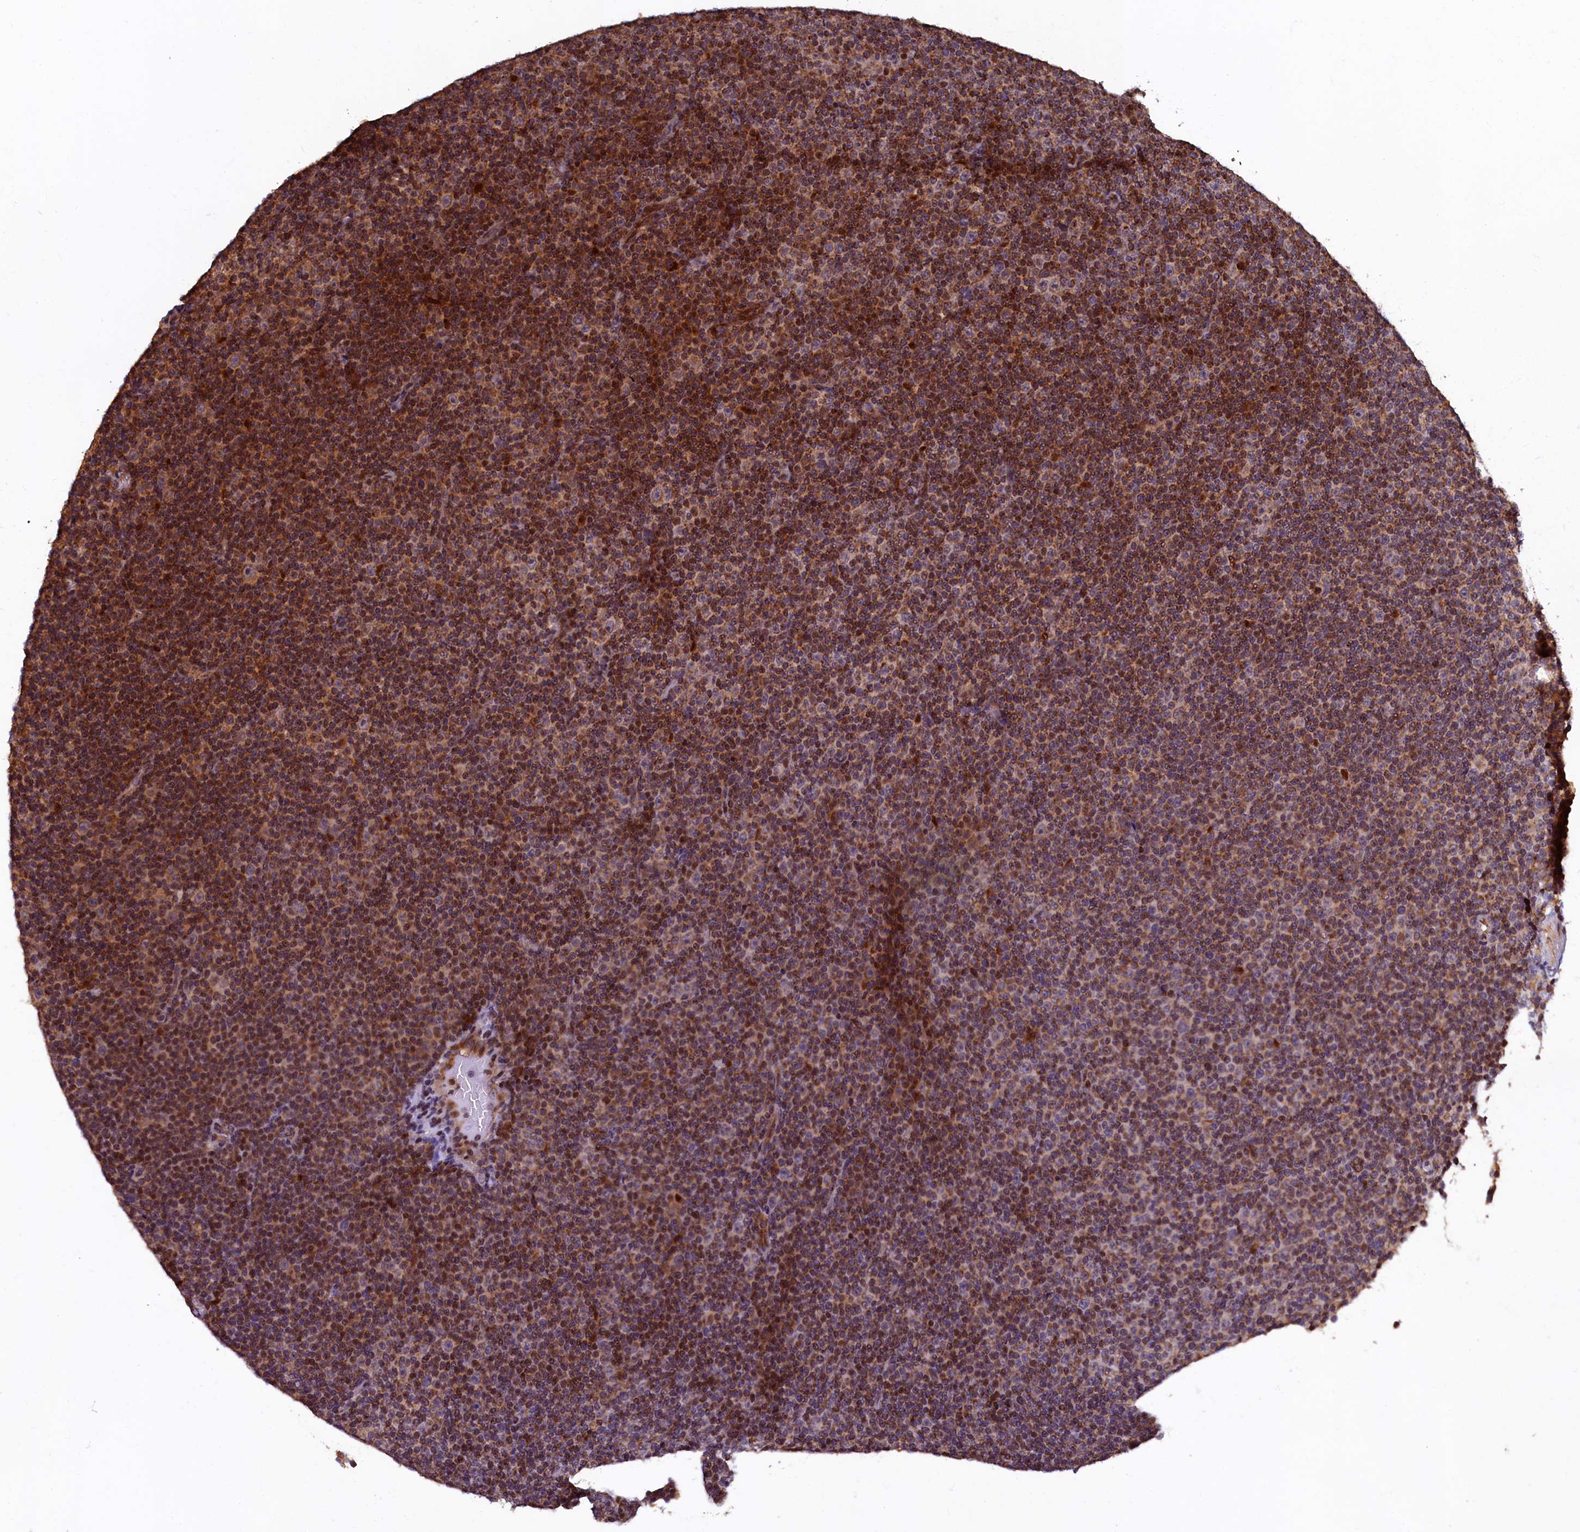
{"staining": {"intensity": "moderate", "quantity": "25%-75%", "location": "cytoplasmic/membranous"}, "tissue": "lymphoma", "cell_type": "Tumor cells", "image_type": "cancer", "snomed": [{"axis": "morphology", "description": "Malignant lymphoma, non-Hodgkin's type, Low grade"}, {"axis": "topography", "description": "Lymph node"}], "caption": "This is a micrograph of immunohistochemistry (IHC) staining of malignant lymphoma, non-Hodgkin's type (low-grade), which shows moderate expression in the cytoplasmic/membranous of tumor cells.", "gene": "NCKAP5L", "patient": {"sex": "female", "age": 67}}